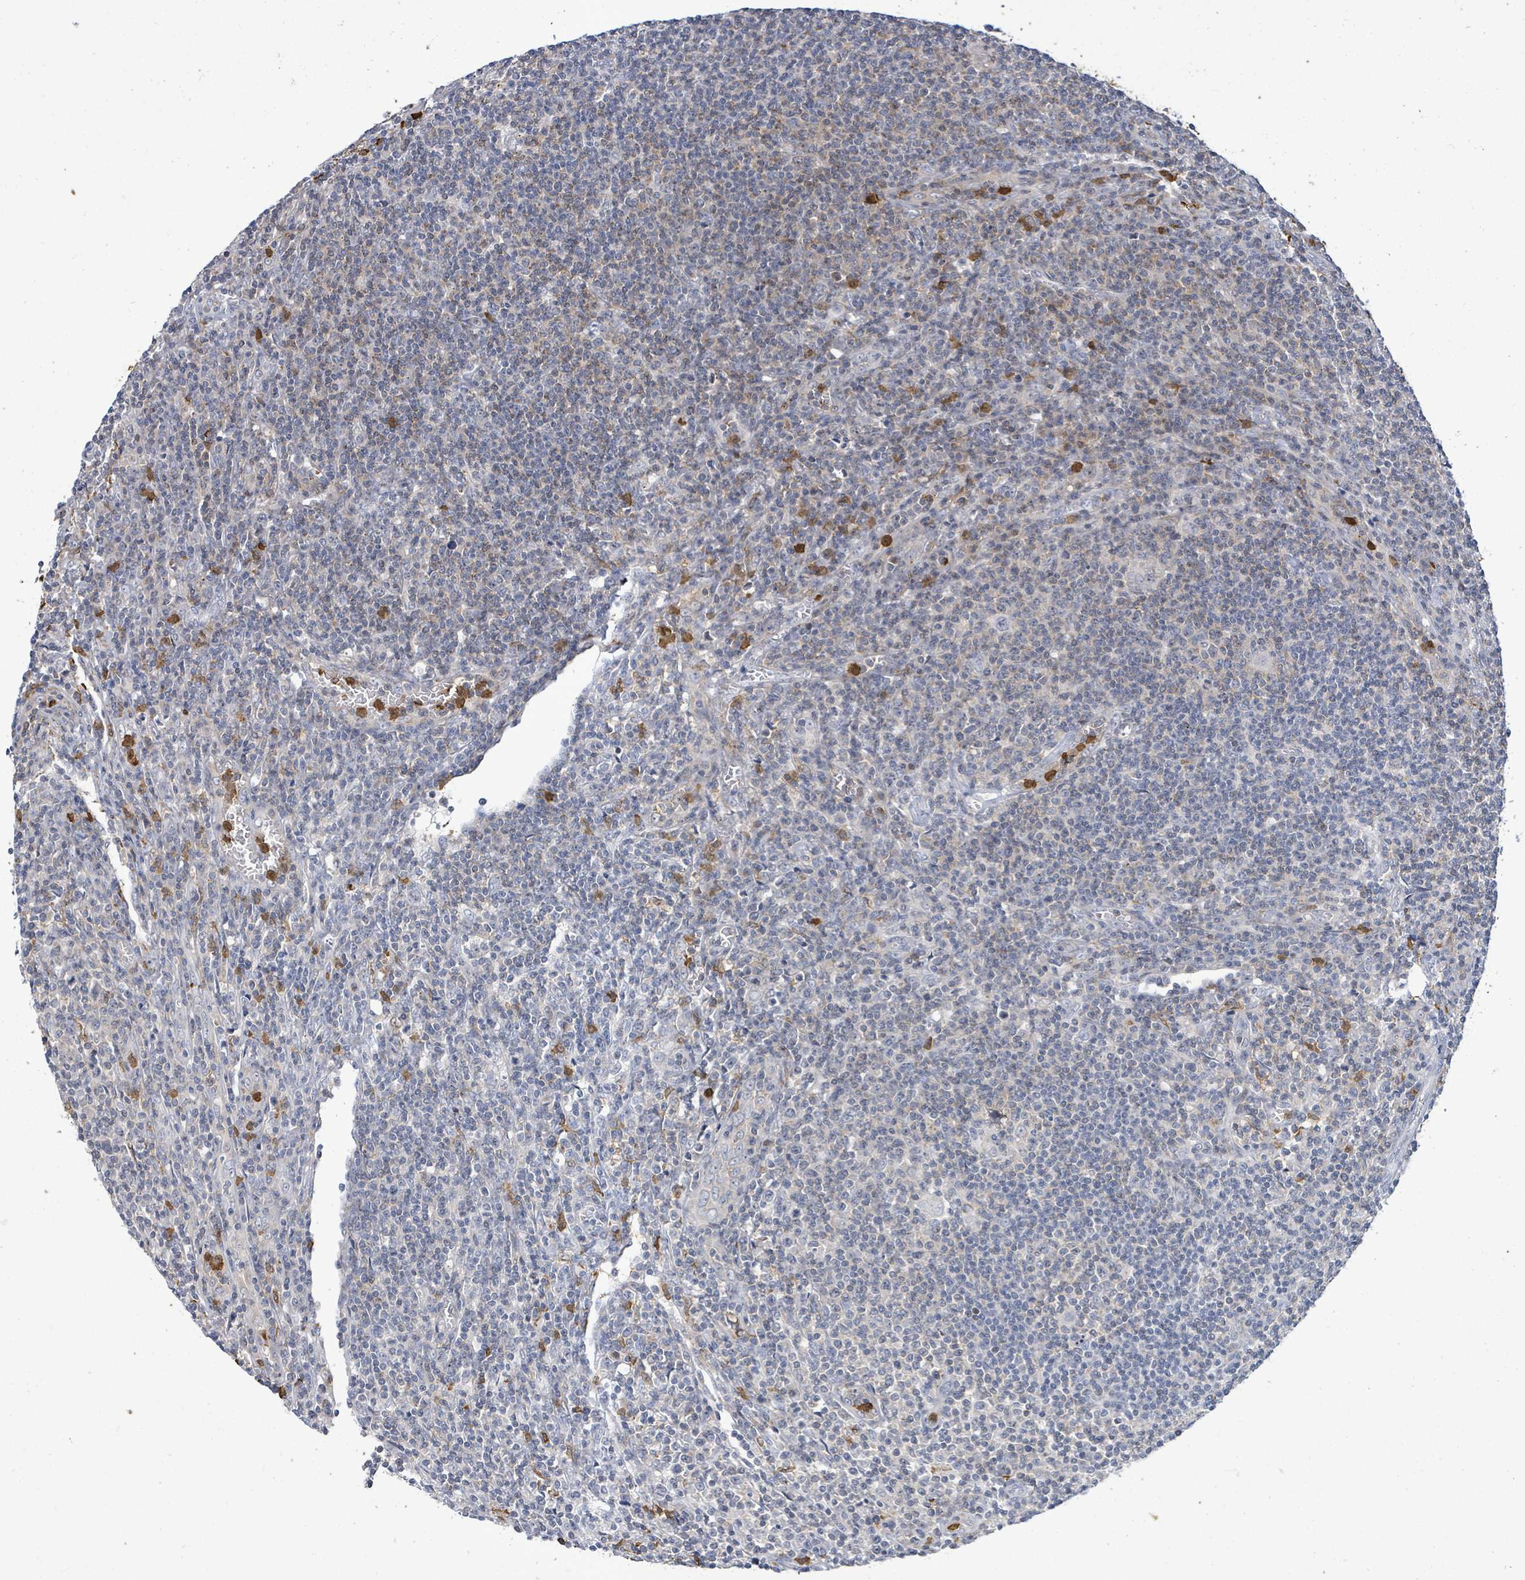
{"staining": {"intensity": "negative", "quantity": "none", "location": "none"}, "tissue": "lymphoma", "cell_type": "Tumor cells", "image_type": "cancer", "snomed": [{"axis": "morphology", "description": "Hodgkin's disease, NOS"}, {"axis": "topography", "description": "Lymph node"}], "caption": "Immunohistochemical staining of human lymphoma demonstrates no significant positivity in tumor cells.", "gene": "FAM210A", "patient": {"sex": "male", "age": 83}}